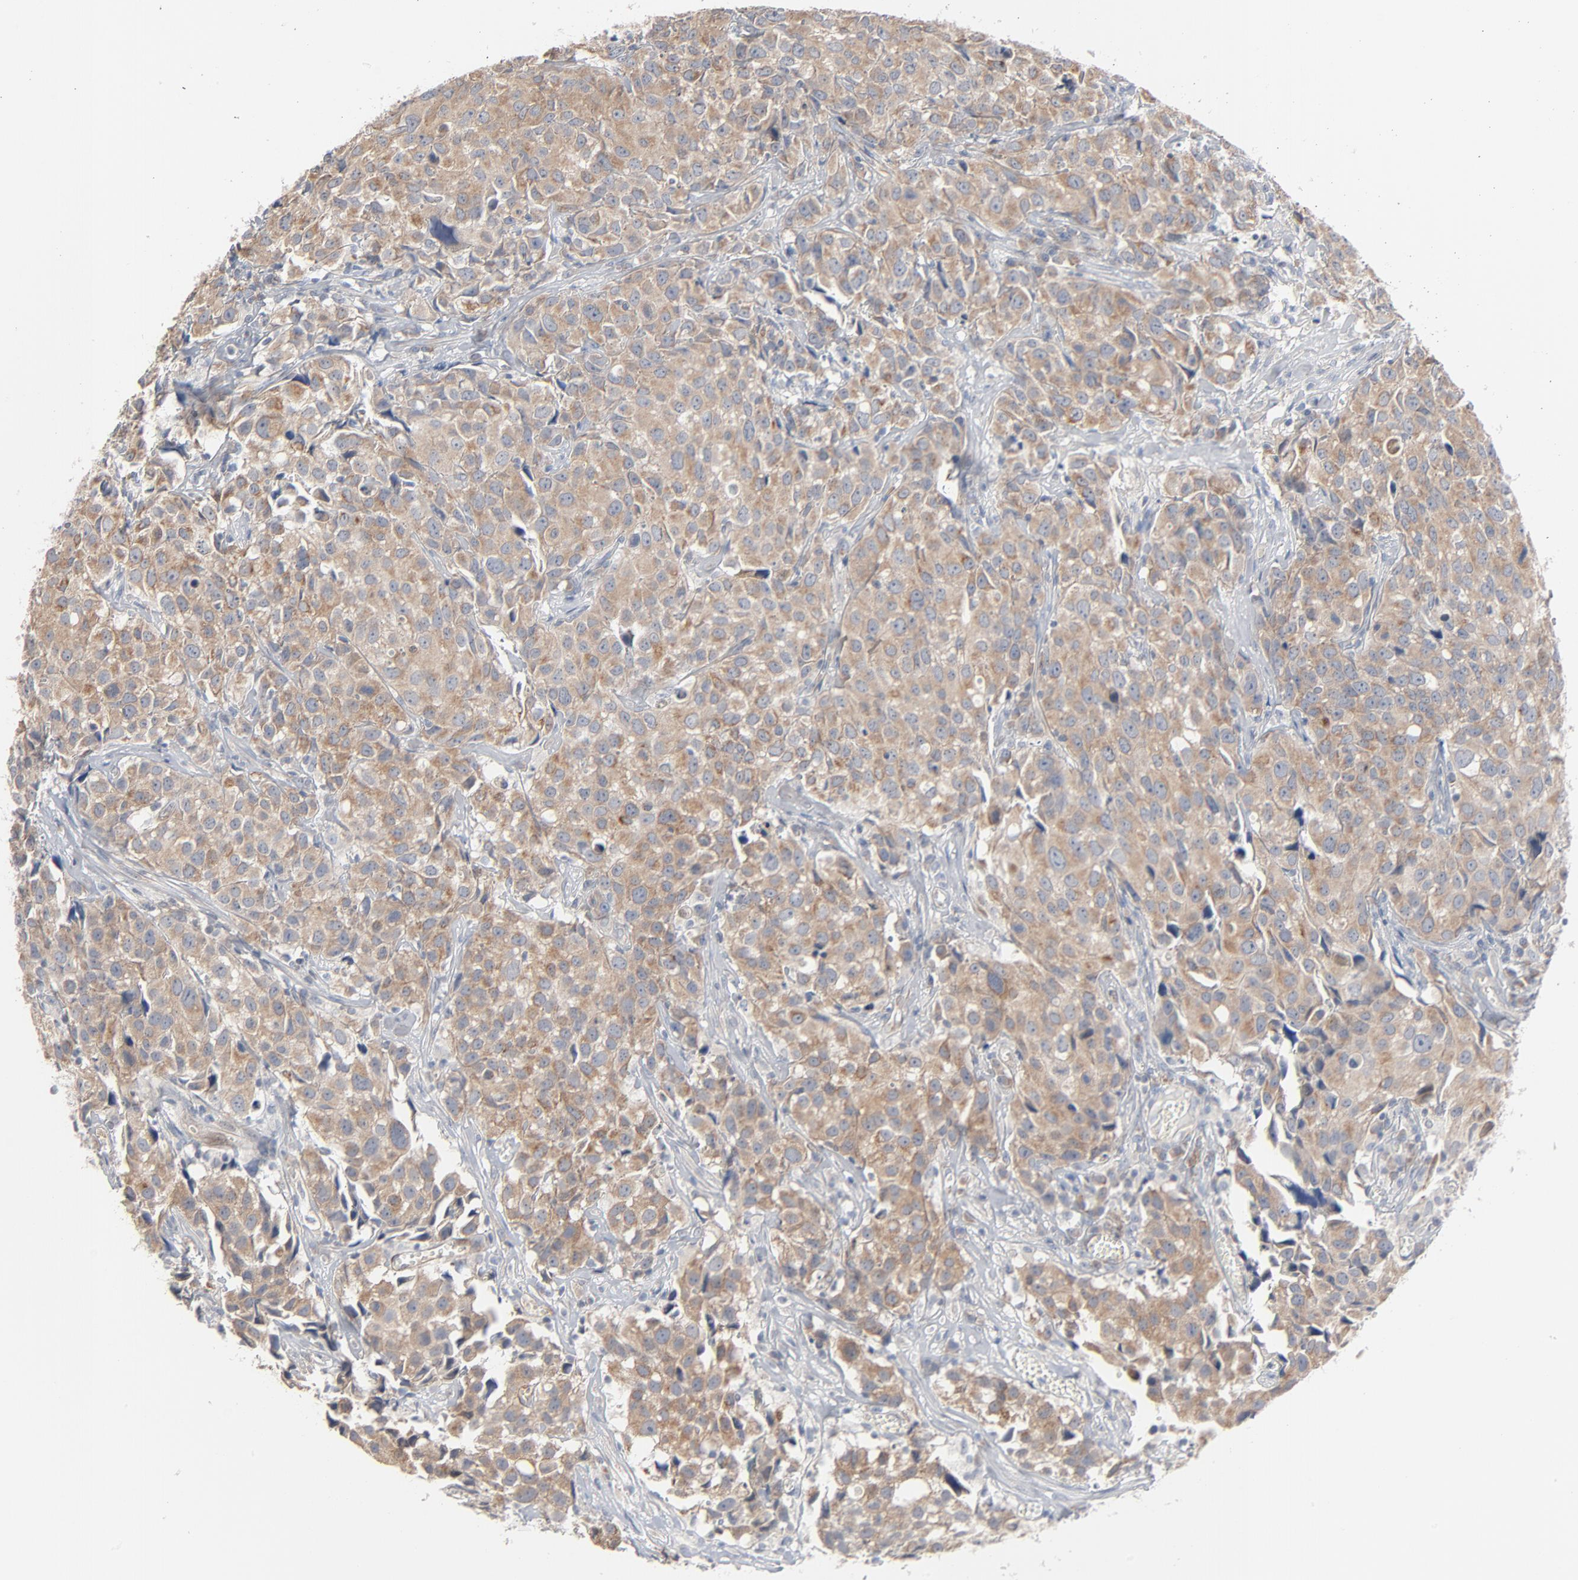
{"staining": {"intensity": "moderate", "quantity": ">75%", "location": "cytoplasmic/membranous"}, "tissue": "urothelial cancer", "cell_type": "Tumor cells", "image_type": "cancer", "snomed": [{"axis": "morphology", "description": "Urothelial carcinoma, High grade"}, {"axis": "topography", "description": "Urinary bladder"}], "caption": "A medium amount of moderate cytoplasmic/membranous staining is seen in approximately >75% of tumor cells in urothelial cancer tissue. The protein of interest is stained brown, and the nuclei are stained in blue (DAB (3,3'-diaminobenzidine) IHC with brightfield microscopy, high magnification).", "gene": "ITPR3", "patient": {"sex": "female", "age": 75}}